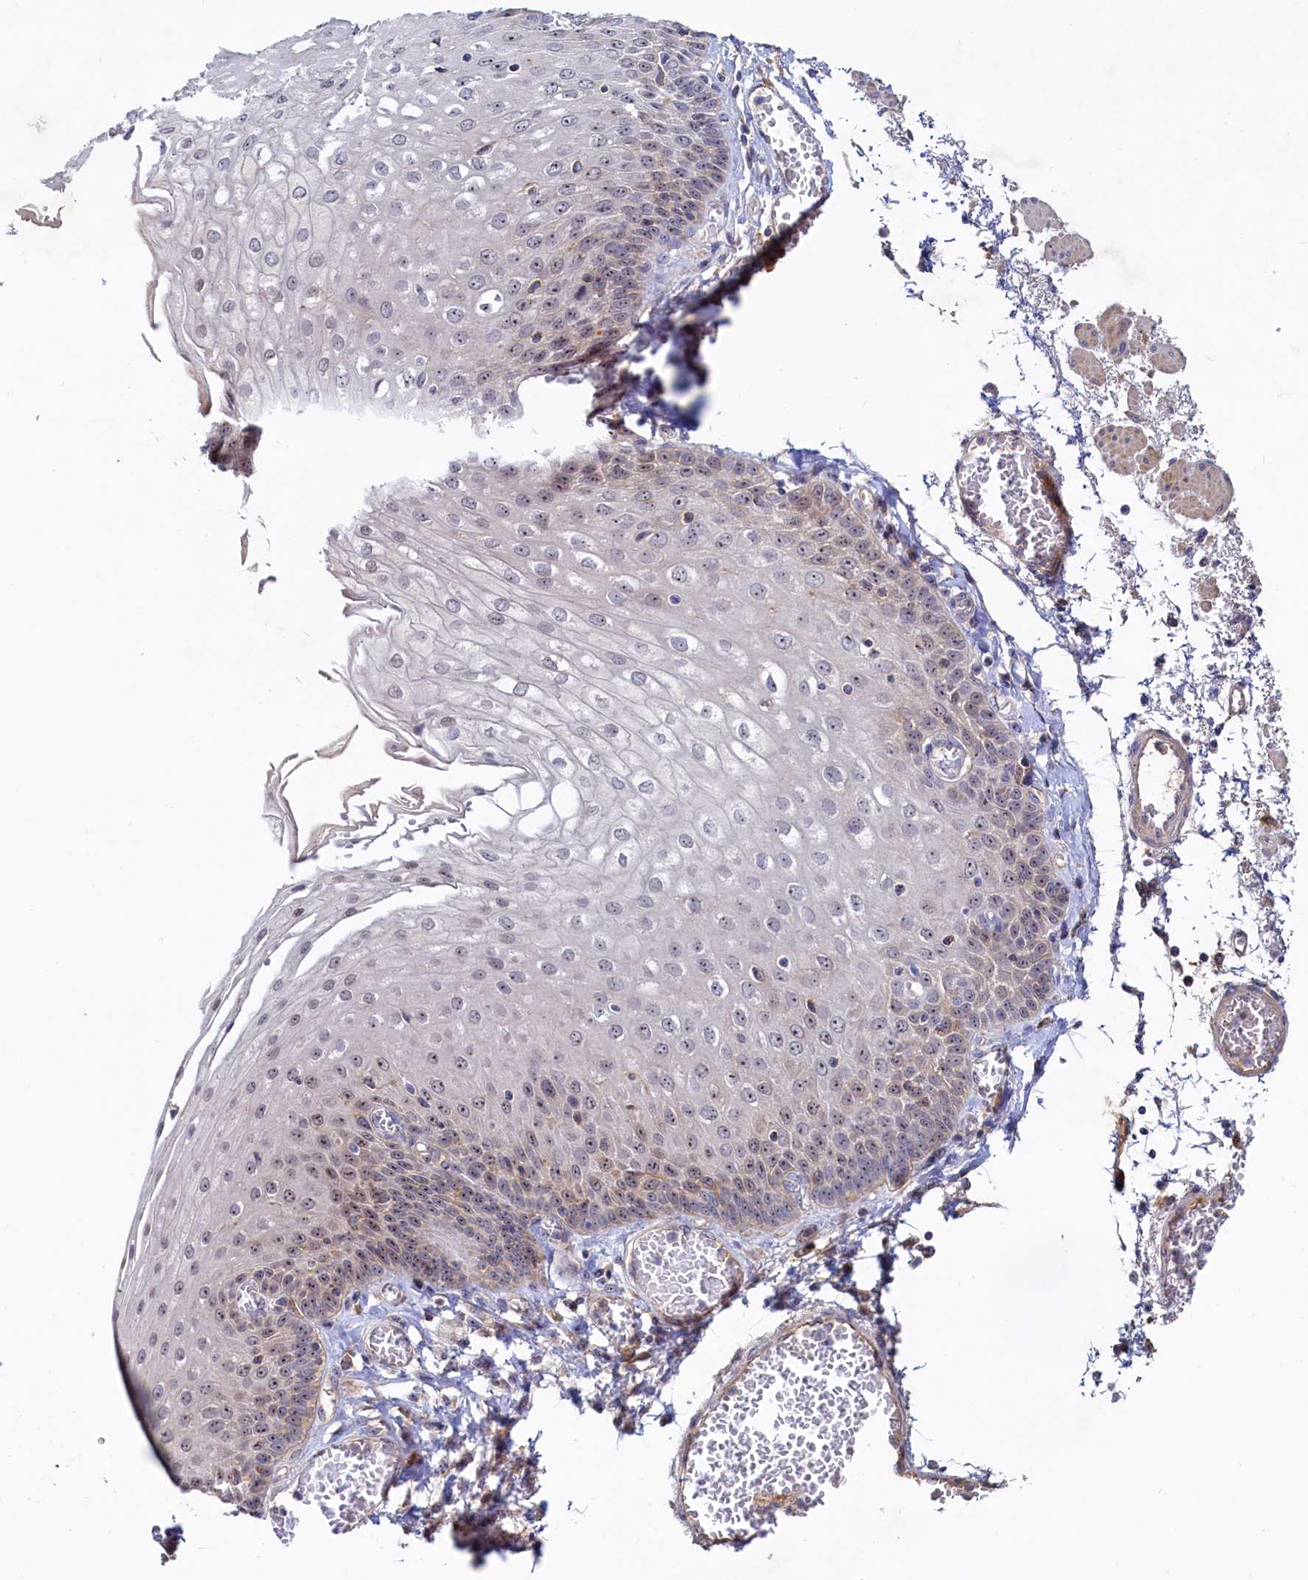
{"staining": {"intensity": "weak", "quantity": "25%-75%", "location": "cytoplasmic/membranous,nuclear"}, "tissue": "esophagus", "cell_type": "Squamous epithelial cells", "image_type": "normal", "snomed": [{"axis": "morphology", "description": "Normal tissue, NOS"}, {"axis": "topography", "description": "Esophagus"}], "caption": "Immunohistochemistry (IHC) of benign esophagus reveals low levels of weak cytoplasmic/membranous,nuclear expression in approximately 25%-75% of squamous epithelial cells.", "gene": "RGS7BP", "patient": {"sex": "male", "age": 81}}